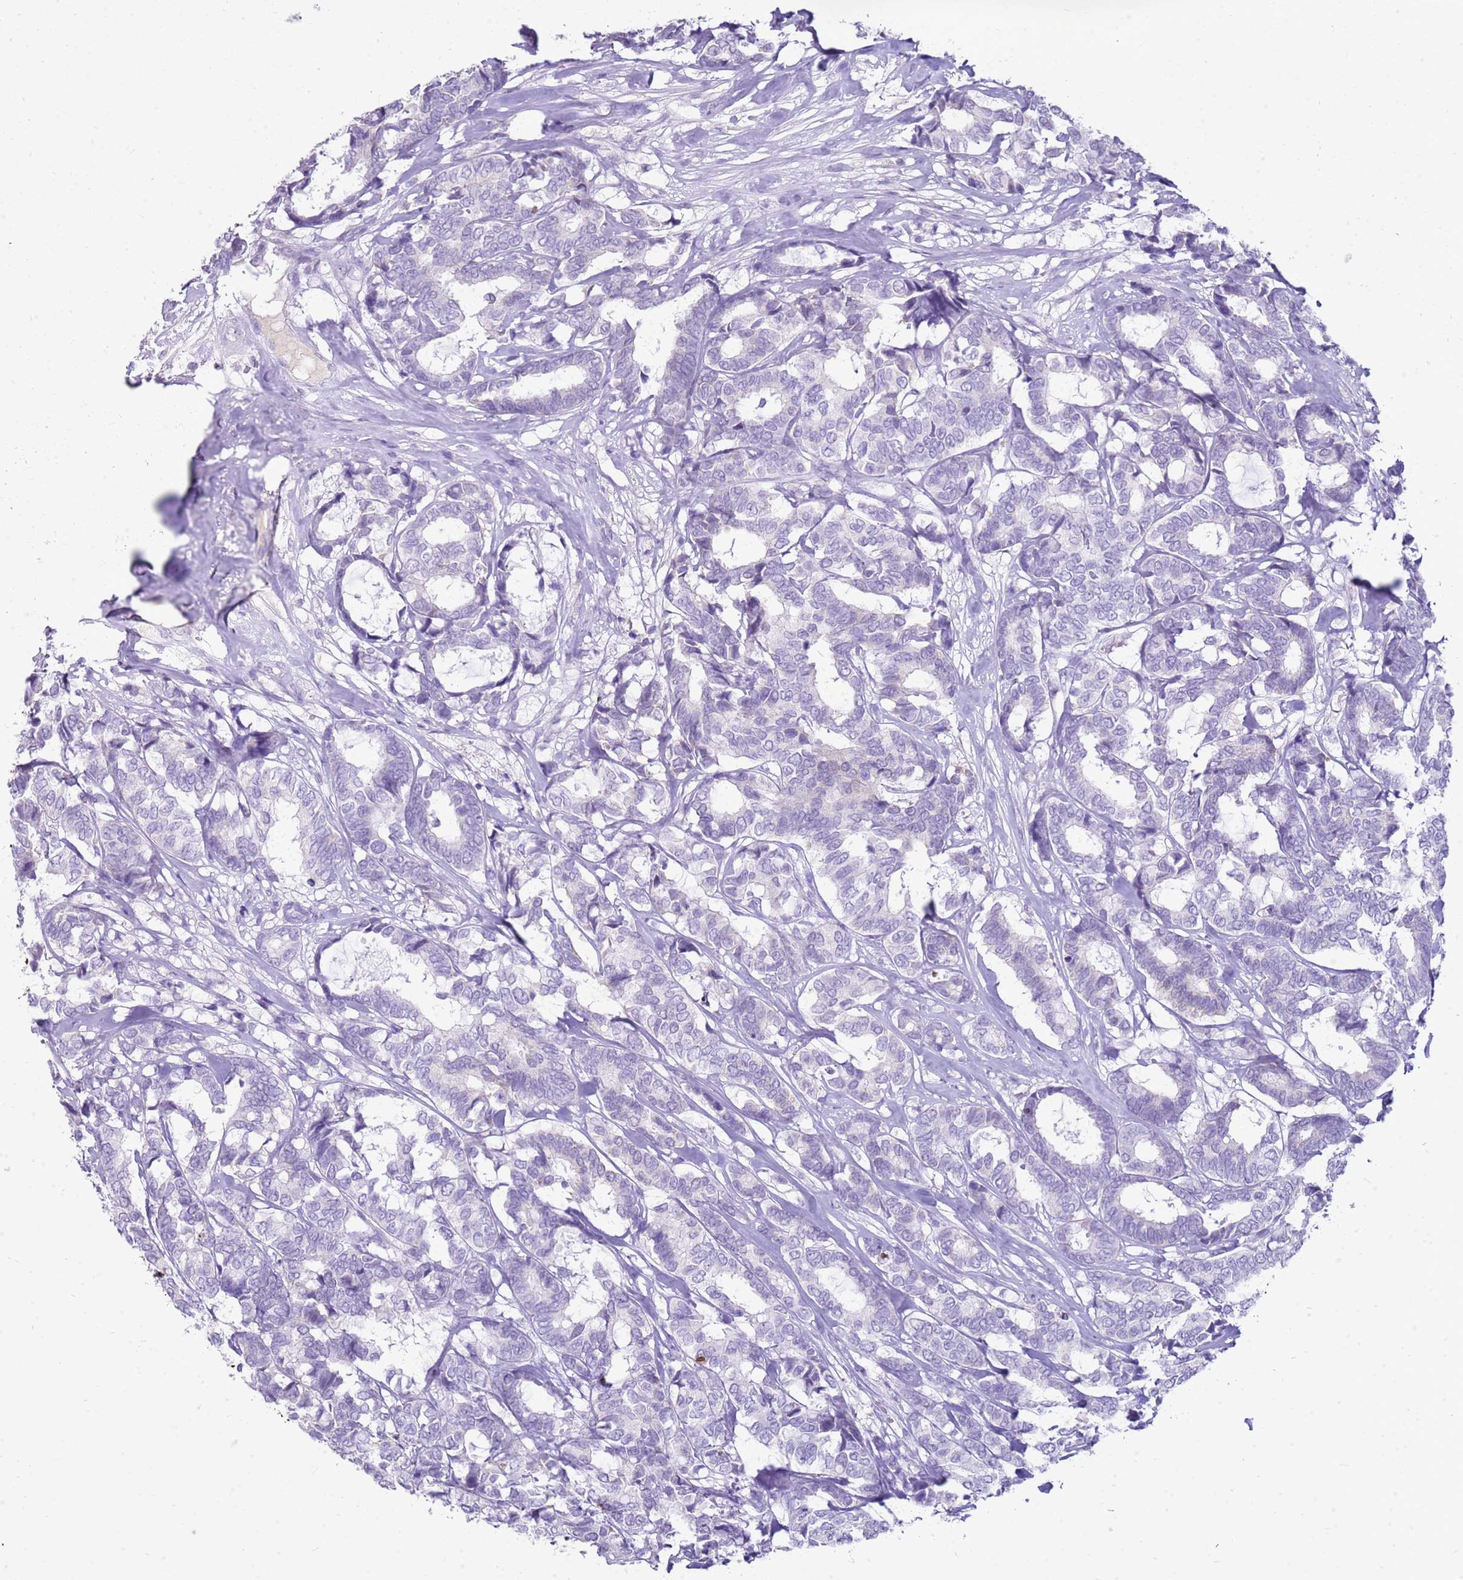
{"staining": {"intensity": "negative", "quantity": "none", "location": "none"}, "tissue": "breast cancer", "cell_type": "Tumor cells", "image_type": "cancer", "snomed": [{"axis": "morphology", "description": "Duct carcinoma"}, {"axis": "topography", "description": "Breast"}], "caption": "Immunohistochemistry of intraductal carcinoma (breast) demonstrates no expression in tumor cells.", "gene": "FABP2", "patient": {"sex": "female", "age": 87}}